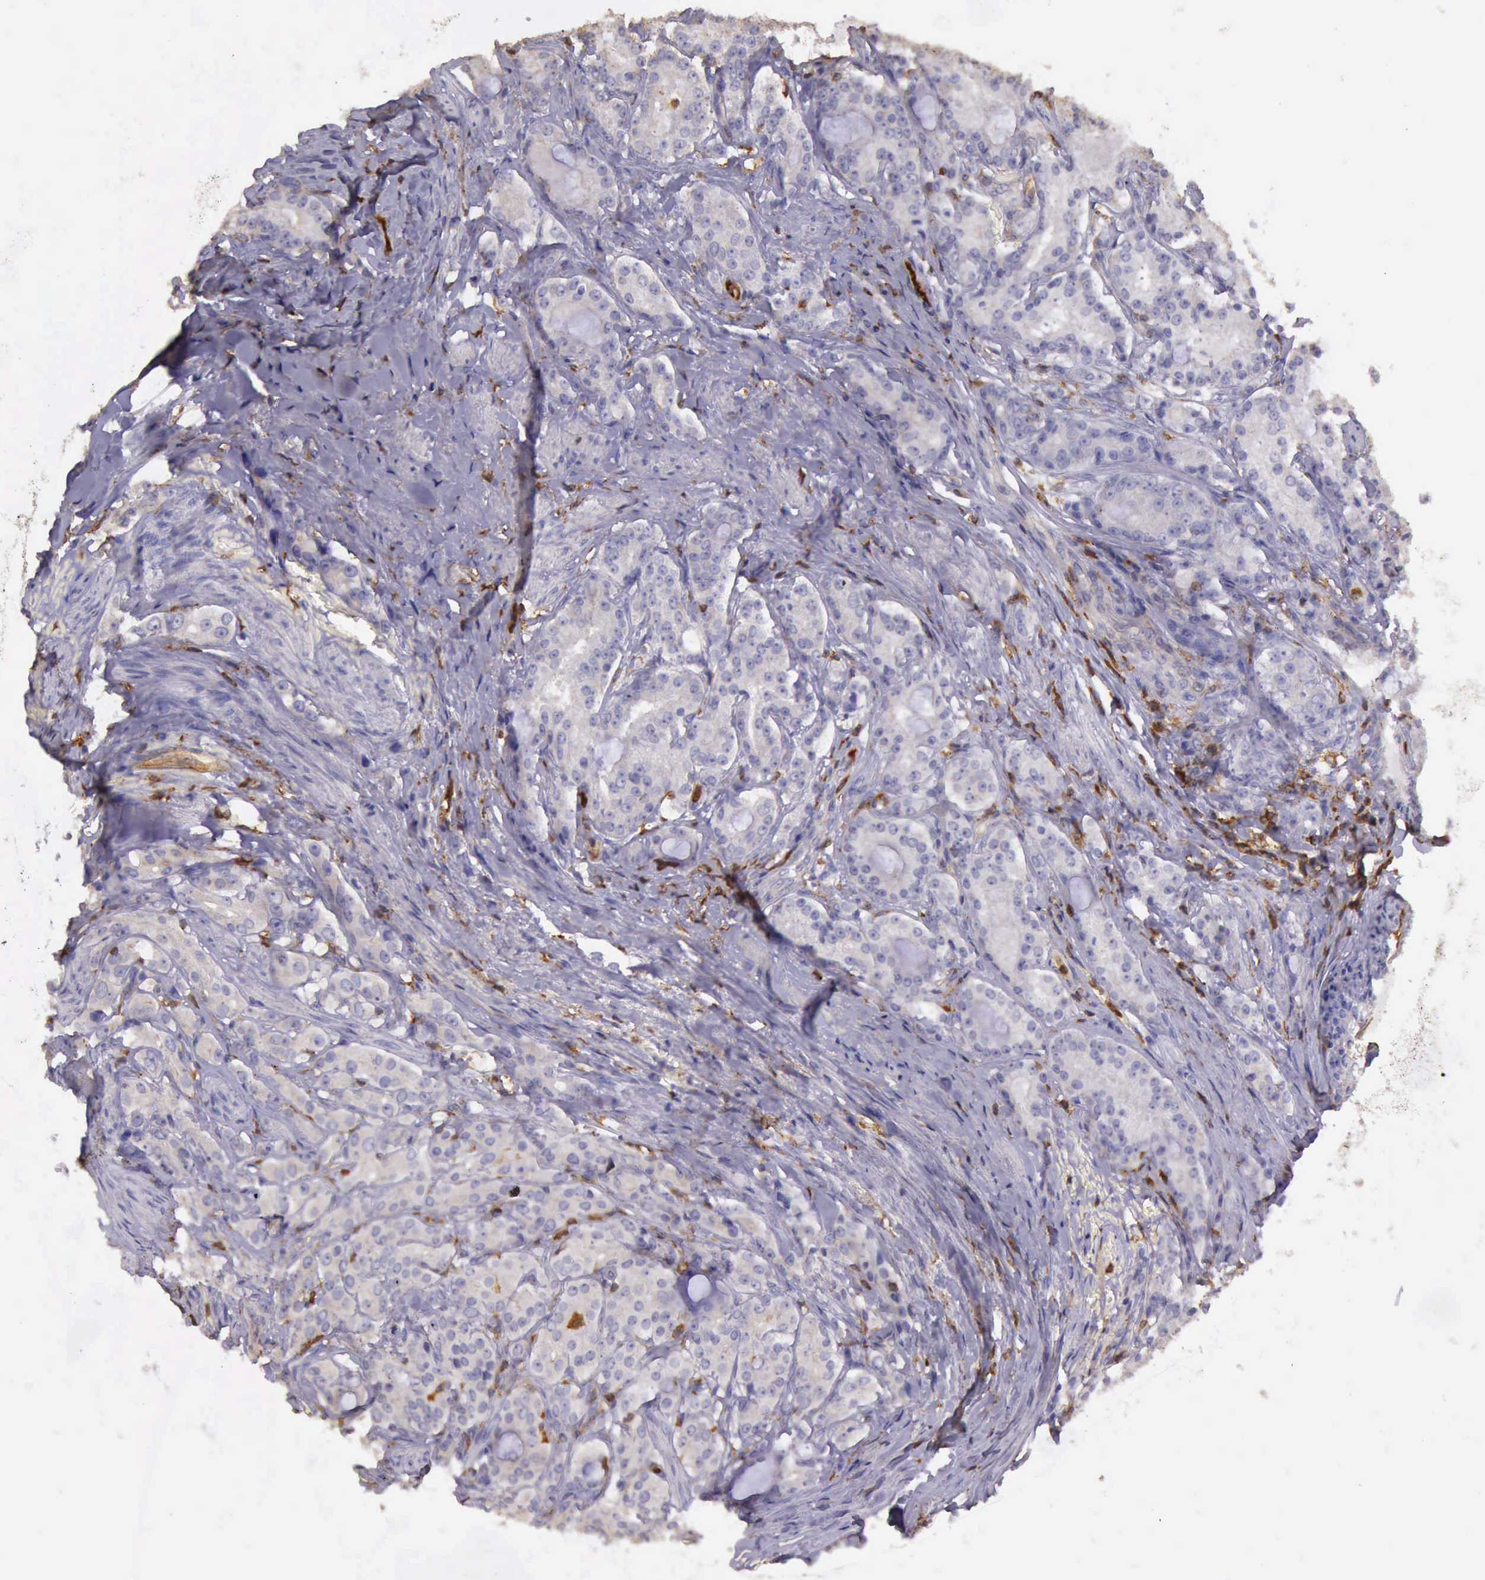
{"staining": {"intensity": "weak", "quantity": "<25%", "location": "cytoplasmic/membranous"}, "tissue": "prostate cancer", "cell_type": "Tumor cells", "image_type": "cancer", "snomed": [{"axis": "morphology", "description": "Adenocarcinoma, Medium grade"}, {"axis": "topography", "description": "Prostate"}], "caption": "An IHC photomicrograph of medium-grade adenocarcinoma (prostate) is shown. There is no staining in tumor cells of medium-grade adenocarcinoma (prostate).", "gene": "ARHGAP4", "patient": {"sex": "male", "age": 72}}